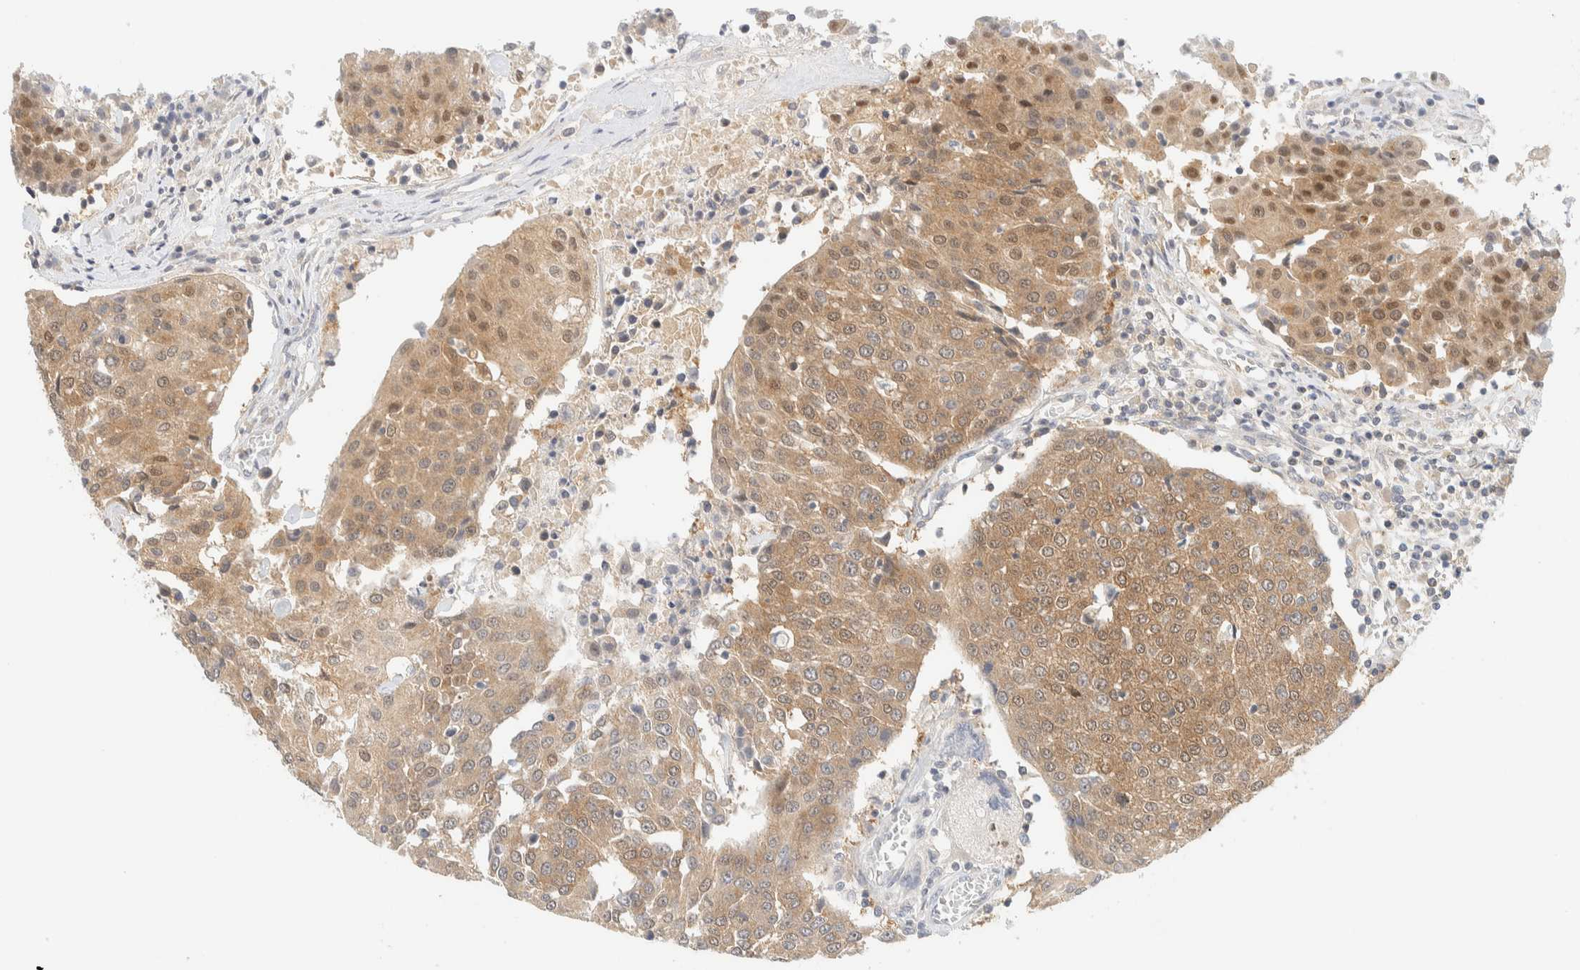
{"staining": {"intensity": "moderate", "quantity": ">75%", "location": "cytoplasmic/membranous,nuclear"}, "tissue": "urothelial cancer", "cell_type": "Tumor cells", "image_type": "cancer", "snomed": [{"axis": "morphology", "description": "Urothelial carcinoma, High grade"}, {"axis": "topography", "description": "Urinary bladder"}], "caption": "Immunohistochemical staining of human urothelial cancer shows moderate cytoplasmic/membranous and nuclear protein expression in approximately >75% of tumor cells. The protein is shown in brown color, while the nuclei are stained blue.", "gene": "PCYT2", "patient": {"sex": "female", "age": 85}}